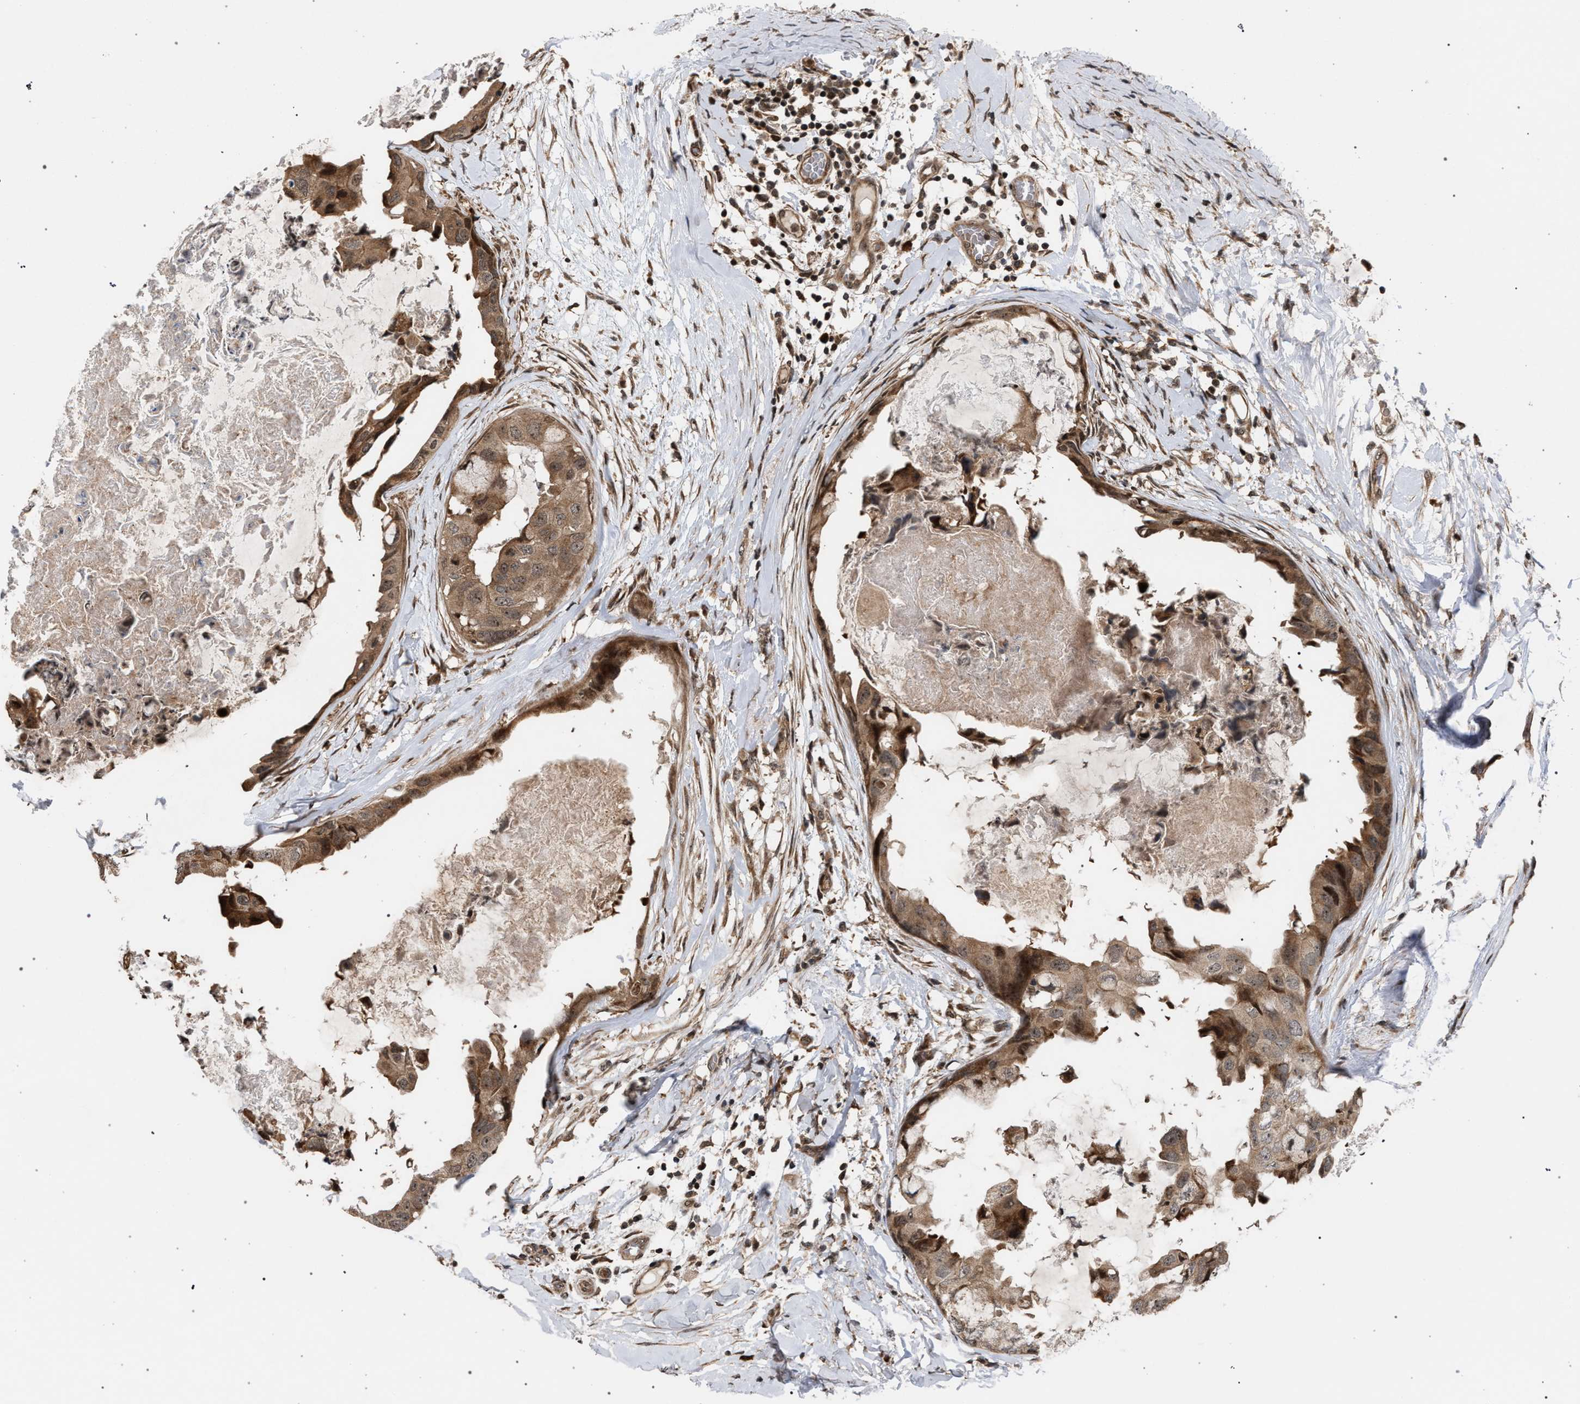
{"staining": {"intensity": "moderate", "quantity": ">75%", "location": "cytoplasmic/membranous"}, "tissue": "breast cancer", "cell_type": "Tumor cells", "image_type": "cancer", "snomed": [{"axis": "morphology", "description": "Duct carcinoma"}, {"axis": "topography", "description": "Breast"}], "caption": "A high-resolution image shows IHC staining of breast cancer (intraductal carcinoma), which exhibits moderate cytoplasmic/membranous staining in about >75% of tumor cells.", "gene": "IRAK4", "patient": {"sex": "female", "age": 40}}